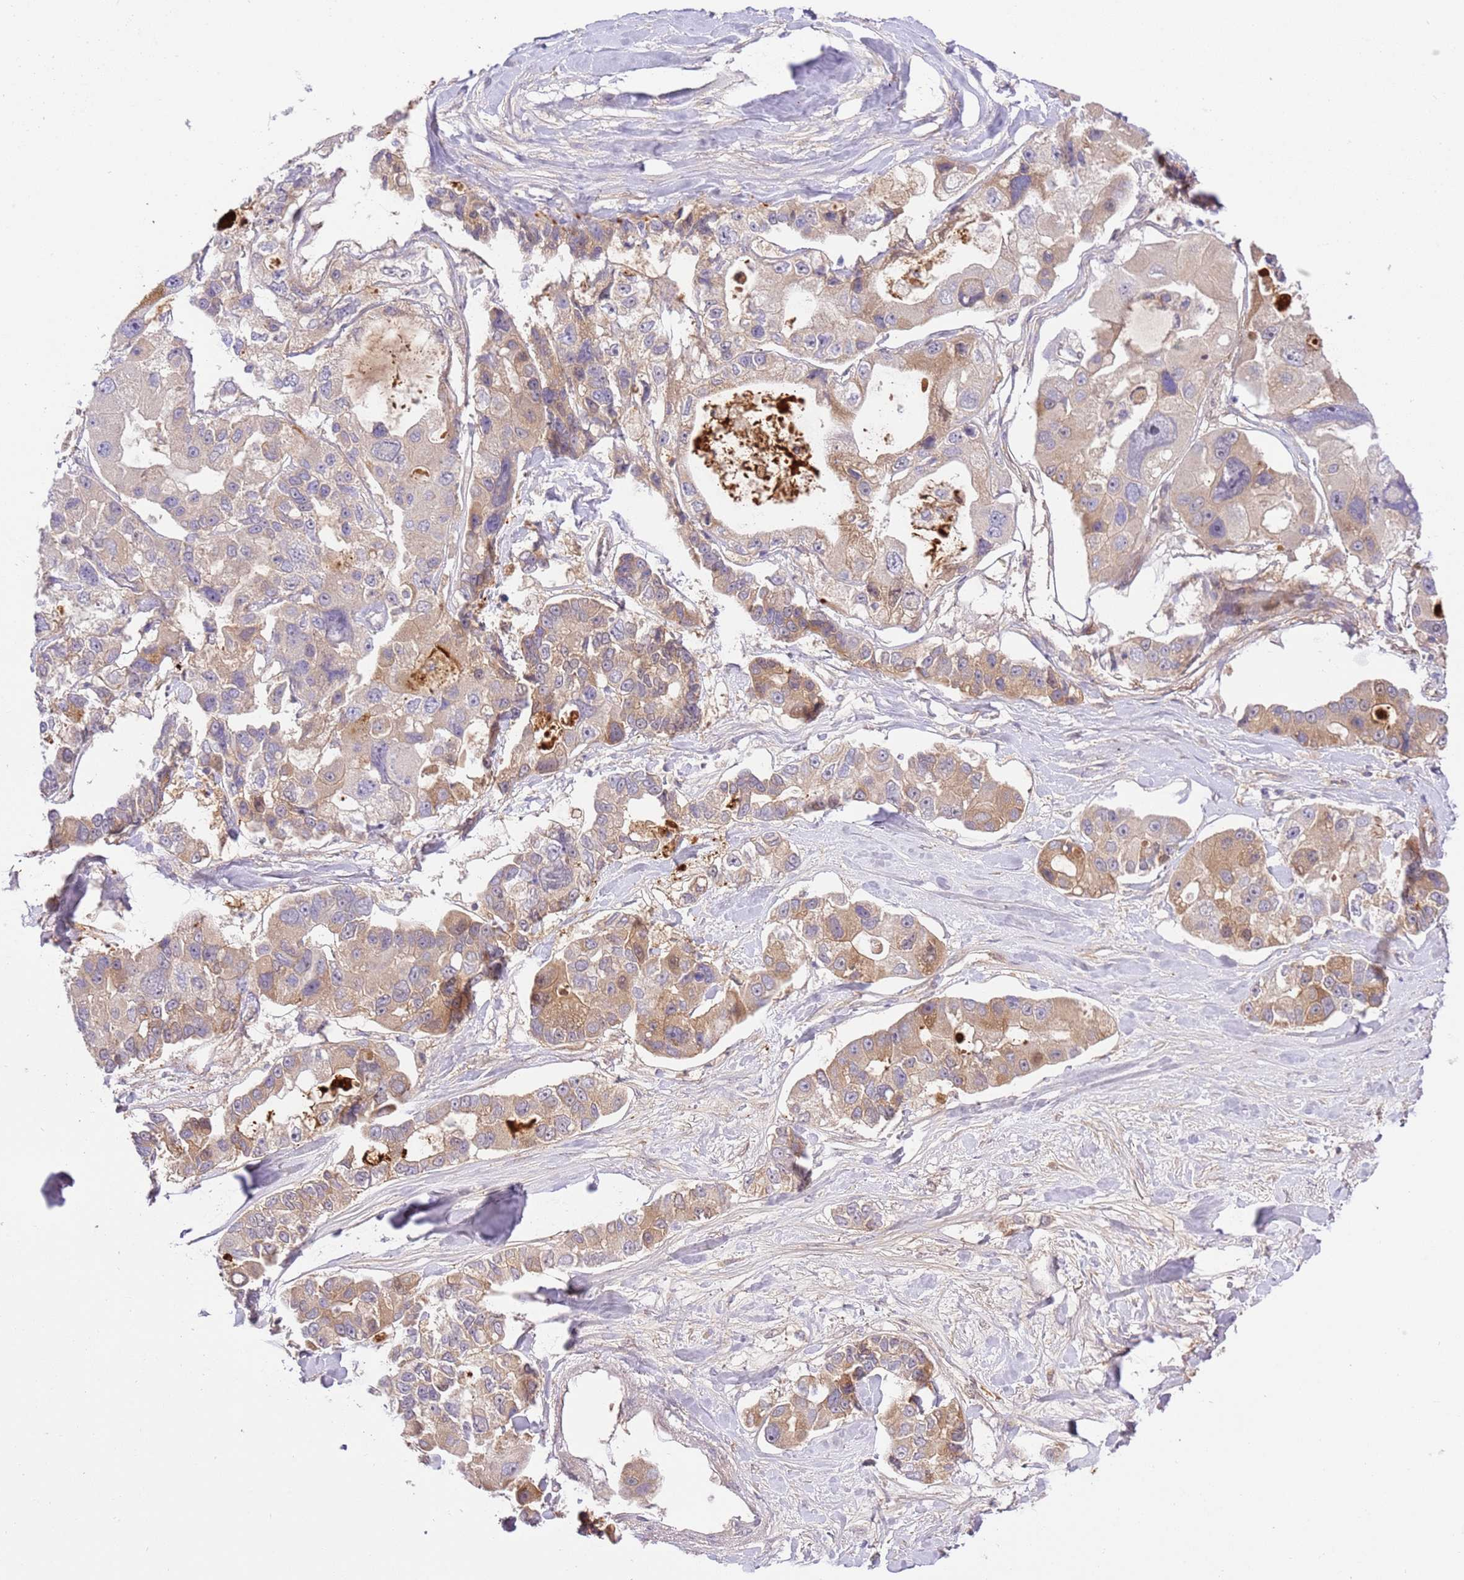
{"staining": {"intensity": "moderate", "quantity": "25%-75%", "location": "cytoplasmic/membranous"}, "tissue": "lung cancer", "cell_type": "Tumor cells", "image_type": "cancer", "snomed": [{"axis": "morphology", "description": "Adenocarcinoma, NOS"}, {"axis": "topography", "description": "Lung"}], "caption": "Lung cancer (adenocarcinoma) stained with a protein marker shows moderate staining in tumor cells.", "gene": "C8G", "patient": {"sex": "female", "age": 54}}